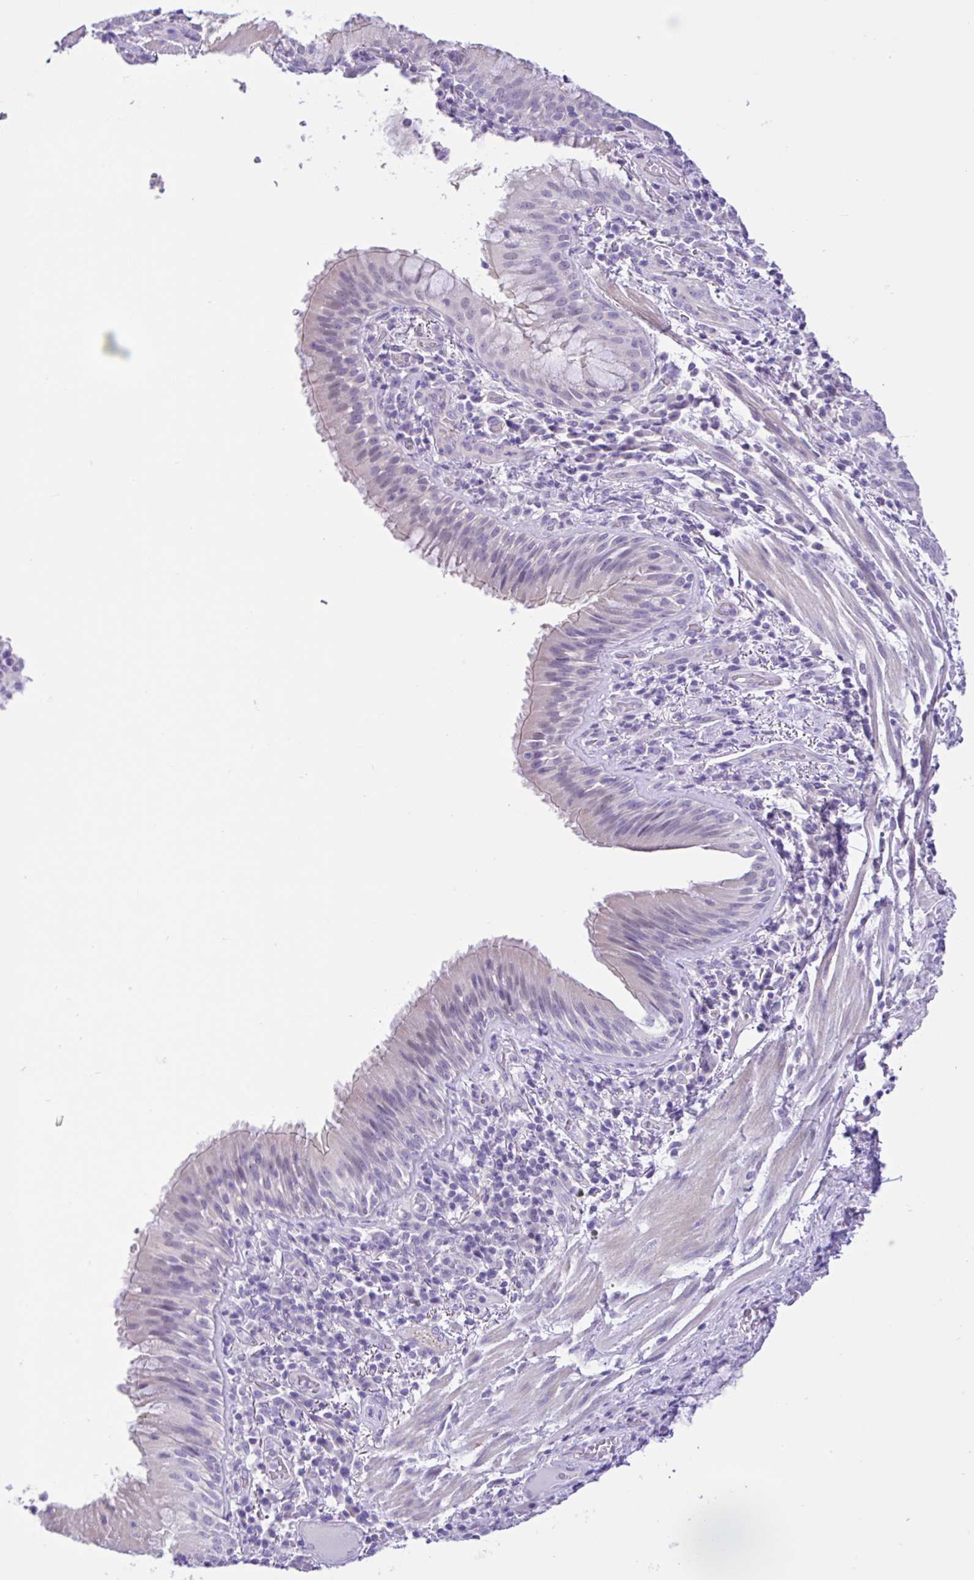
{"staining": {"intensity": "negative", "quantity": "none", "location": "none"}, "tissue": "bronchus", "cell_type": "Respiratory epithelial cells", "image_type": "normal", "snomed": [{"axis": "morphology", "description": "Normal tissue, NOS"}, {"axis": "topography", "description": "Cartilage tissue"}, {"axis": "topography", "description": "Bronchus"}], "caption": "Immunohistochemistry (IHC) image of unremarkable bronchus: human bronchus stained with DAB exhibits no significant protein expression in respiratory epithelial cells.", "gene": "ANO4", "patient": {"sex": "male", "age": 56}}